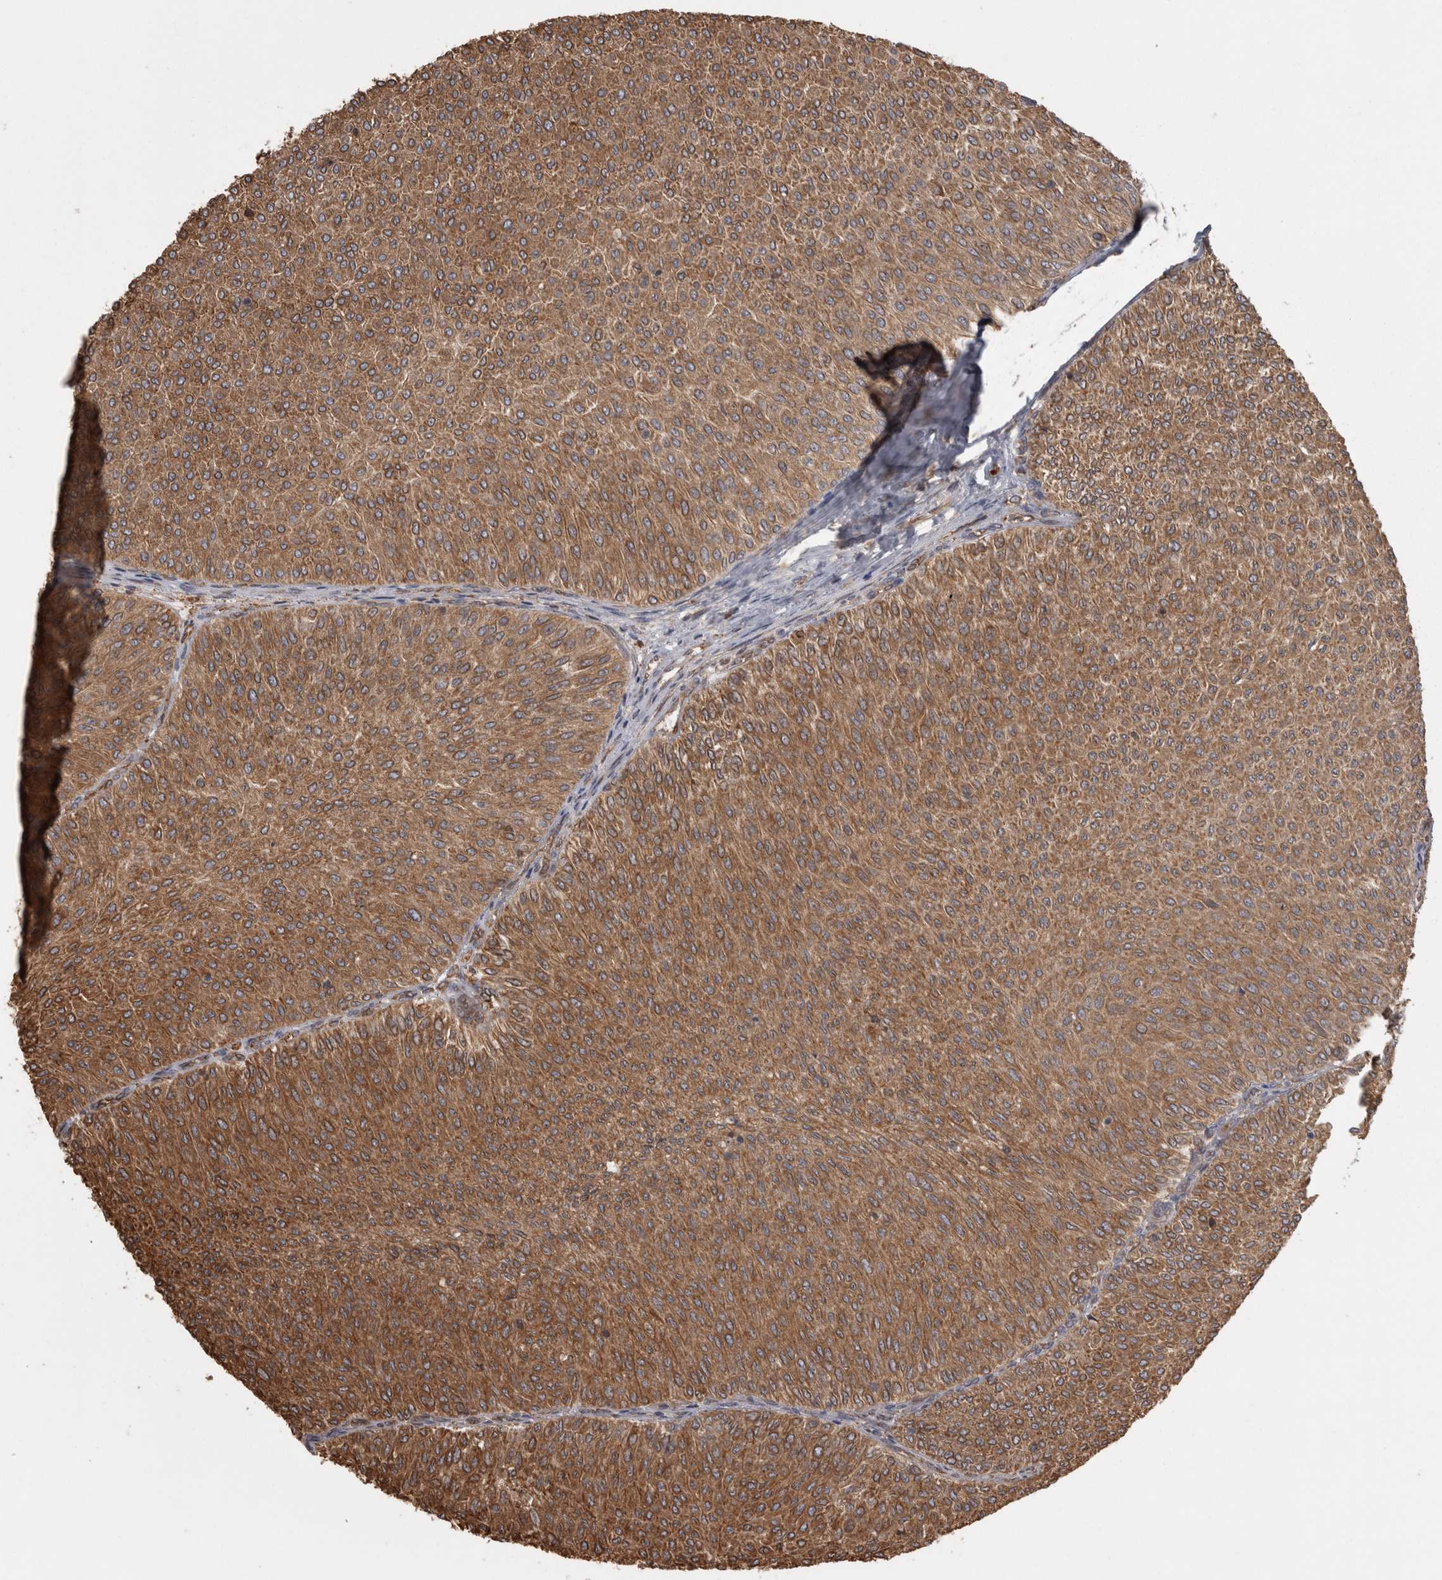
{"staining": {"intensity": "strong", "quantity": ">75%", "location": "cytoplasmic/membranous"}, "tissue": "urothelial cancer", "cell_type": "Tumor cells", "image_type": "cancer", "snomed": [{"axis": "morphology", "description": "Urothelial carcinoma, Low grade"}, {"axis": "topography", "description": "Urinary bladder"}], "caption": "IHC of low-grade urothelial carcinoma demonstrates high levels of strong cytoplasmic/membranous staining in approximately >75% of tumor cells.", "gene": "PON2", "patient": {"sex": "male", "age": 78}}